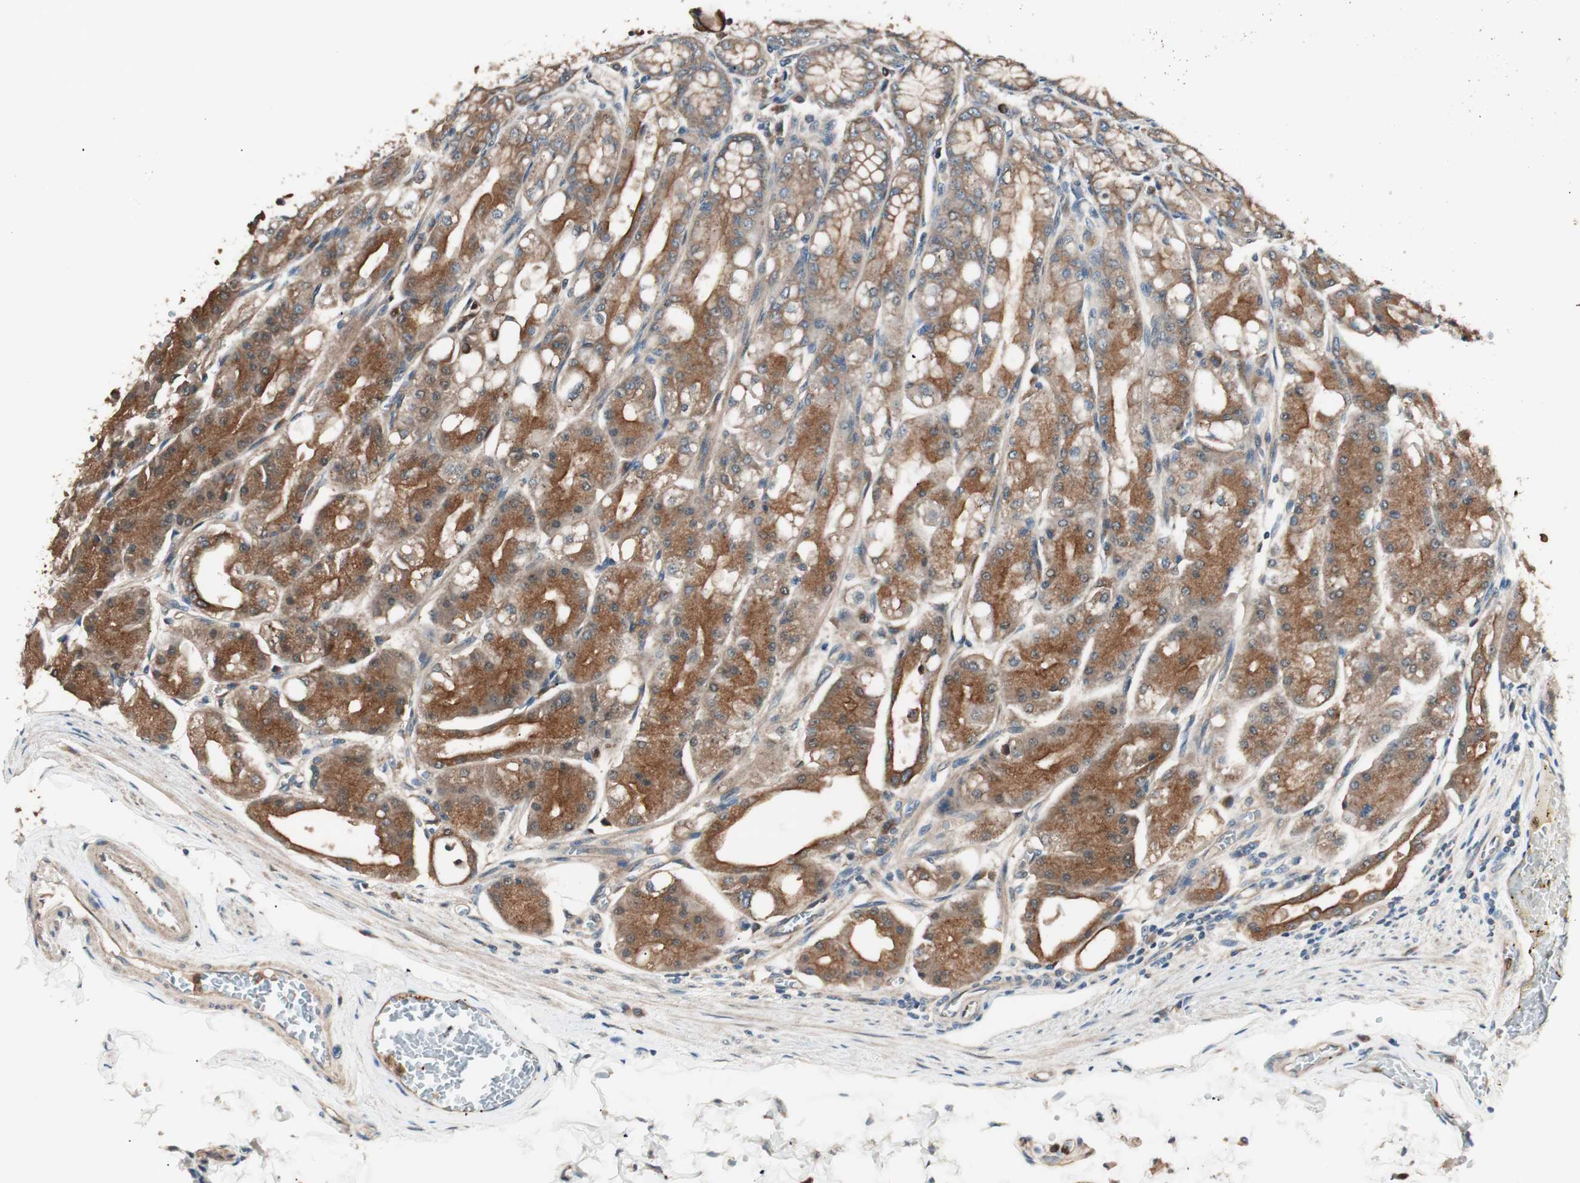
{"staining": {"intensity": "strong", "quantity": ">75%", "location": "cytoplasmic/membranous"}, "tissue": "stomach", "cell_type": "Glandular cells", "image_type": "normal", "snomed": [{"axis": "morphology", "description": "Normal tissue, NOS"}, {"axis": "topography", "description": "Stomach, lower"}], "caption": "DAB immunohistochemical staining of unremarkable human stomach displays strong cytoplasmic/membranous protein expression in about >75% of glandular cells. (brown staining indicates protein expression, while blue staining denotes nuclei).", "gene": "TSG101", "patient": {"sex": "male", "age": 71}}